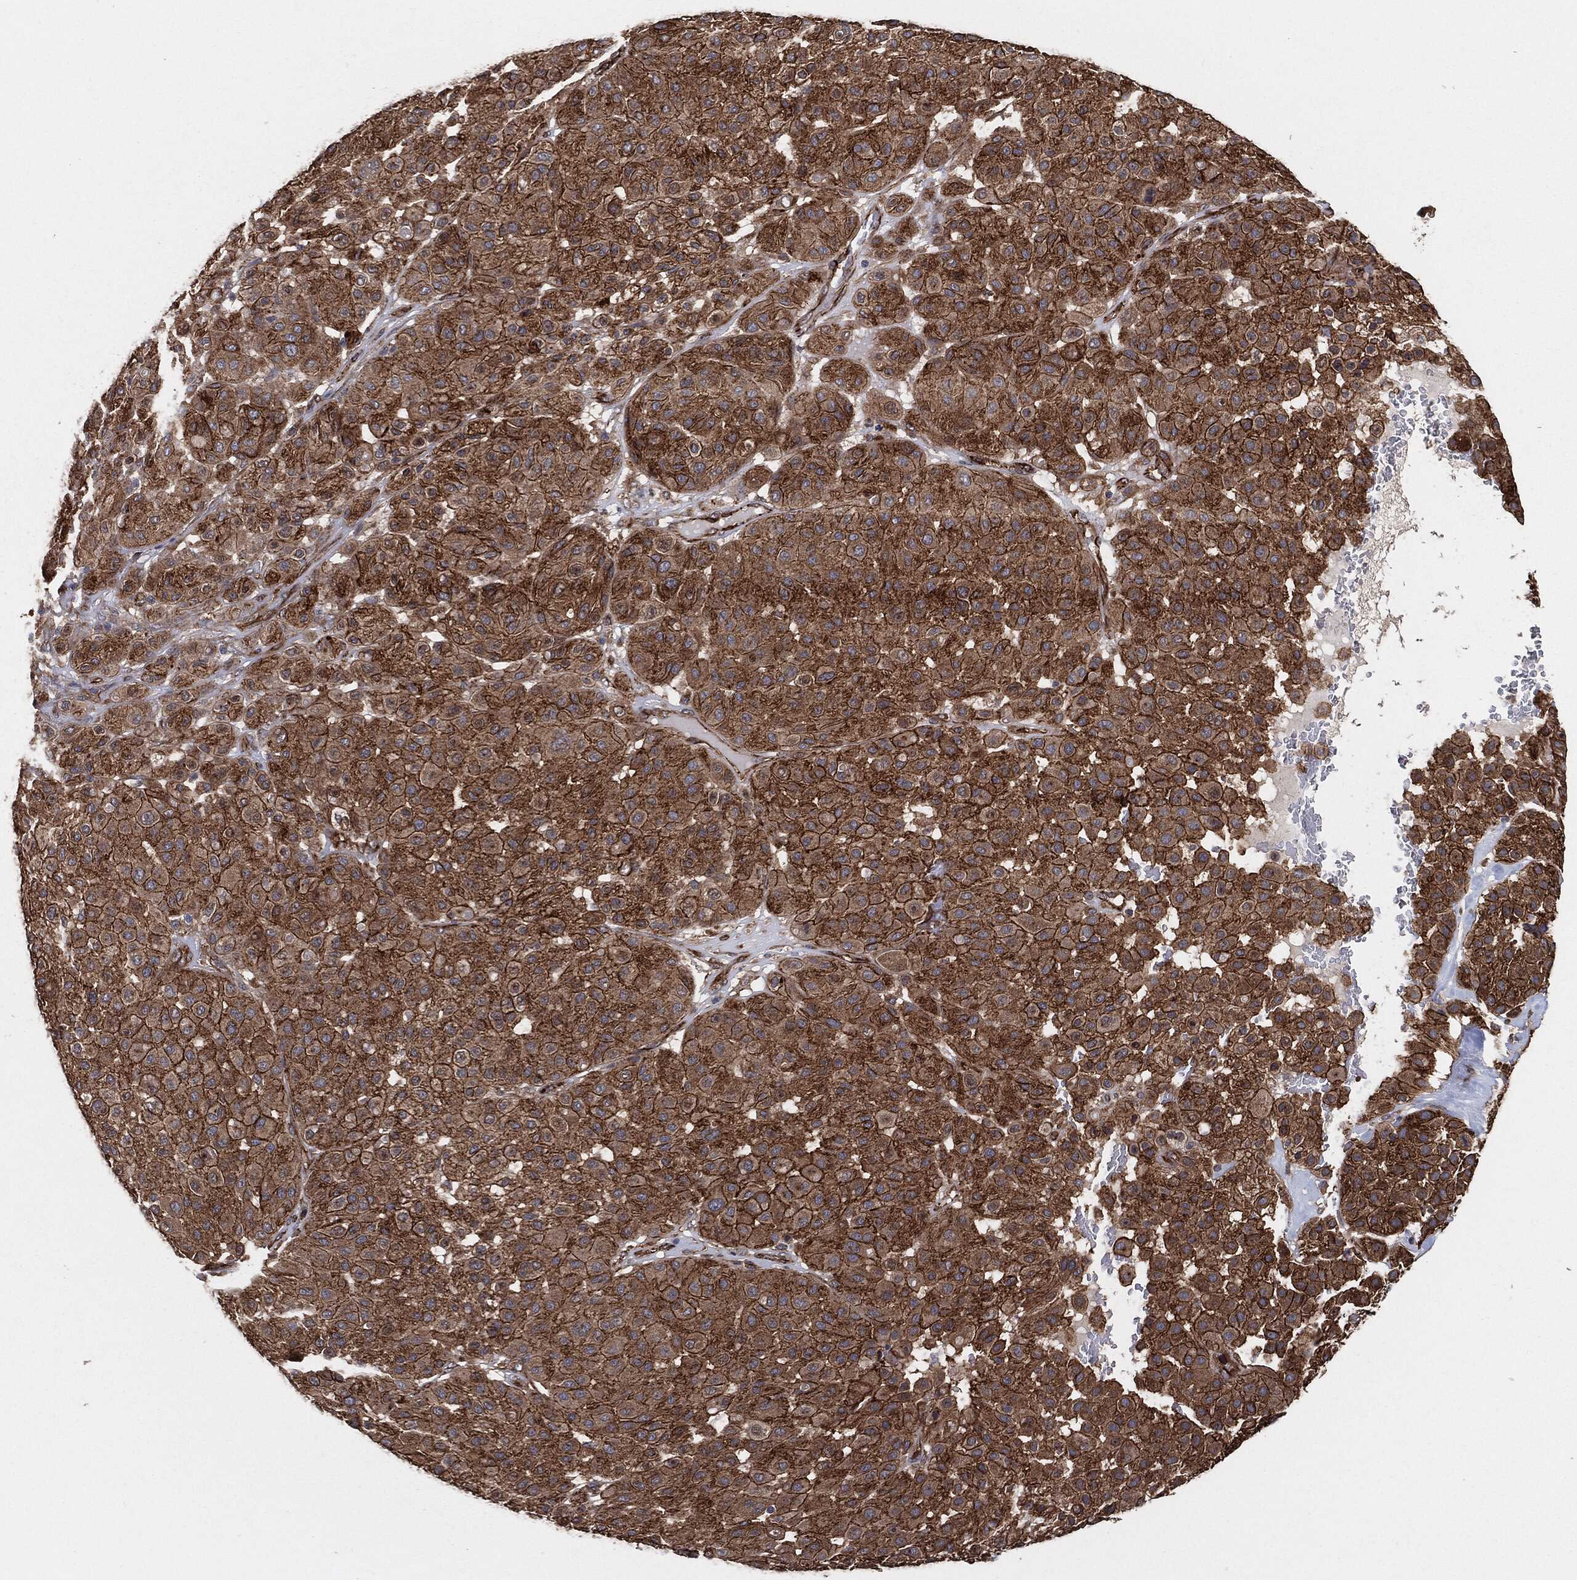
{"staining": {"intensity": "strong", "quantity": ">75%", "location": "cytoplasmic/membranous"}, "tissue": "melanoma", "cell_type": "Tumor cells", "image_type": "cancer", "snomed": [{"axis": "morphology", "description": "Malignant melanoma, Metastatic site"}, {"axis": "topography", "description": "Smooth muscle"}], "caption": "A histopathology image showing strong cytoplasmic/membranous expression in about >75% of tumor cells in malignant melanoma (metastatic site), as visualized by brown immunohistochemical staining.", "gene": "CTNNA1", "patient": {"sex": "male", "age": 41}}